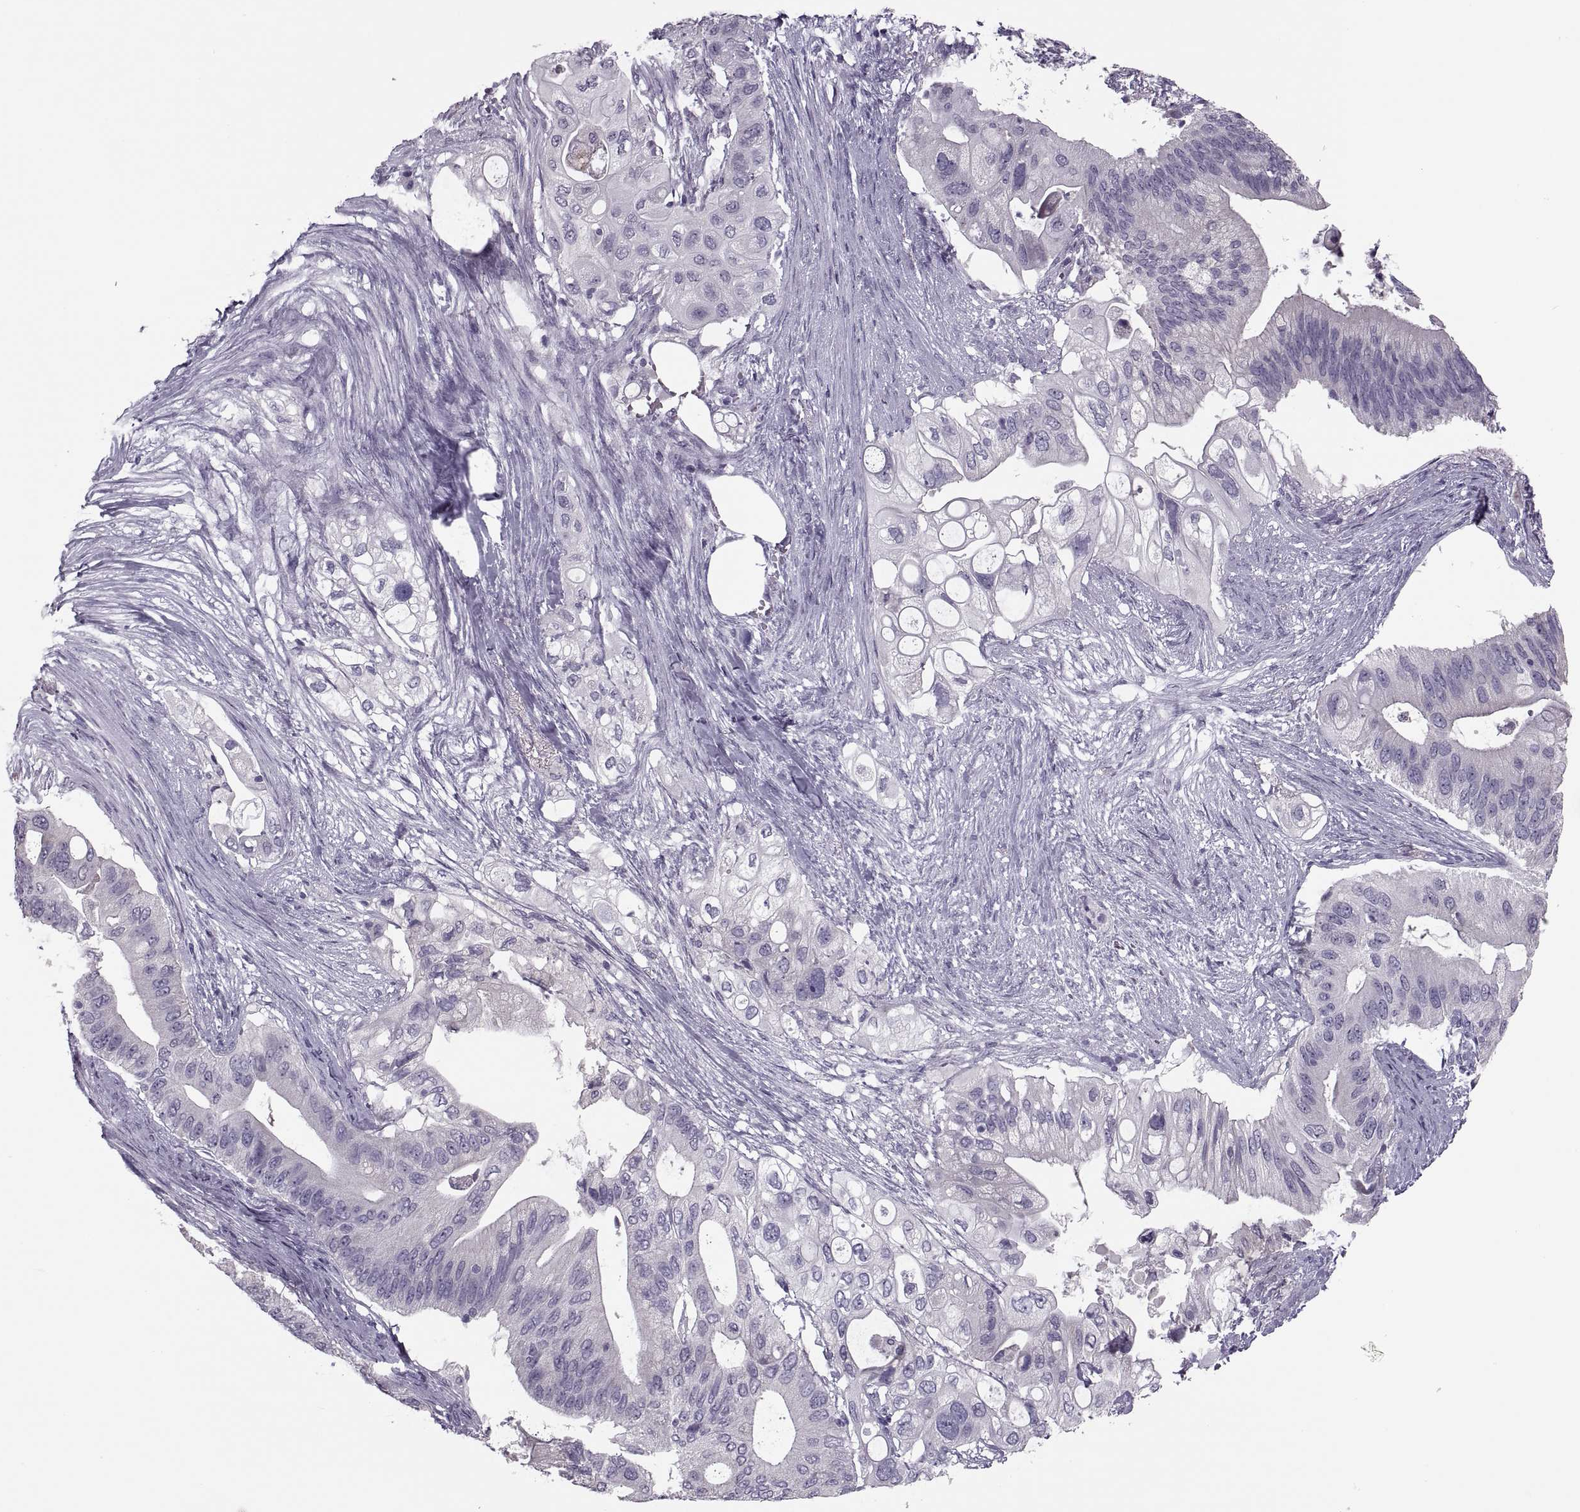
{"staining": {"intensity": "negative", "quantity": "none", "location": "none"}, "tissue": "pancreatic cancer", "cell_type": "Tumor cells", "image_type": "cancer", "snomed": [{"axis": "morphology", "description": "Adenocarcinoma, NOS"}, {"axis": "topography", "description": "Pancreas"}], "caption": "Immunohistochemical staining of pancreatic adenocarcinoma demonstrates no significant expression in tumor cells.", "gene": "PRSS54", "patient": {"sex": "female", "age": 72}}